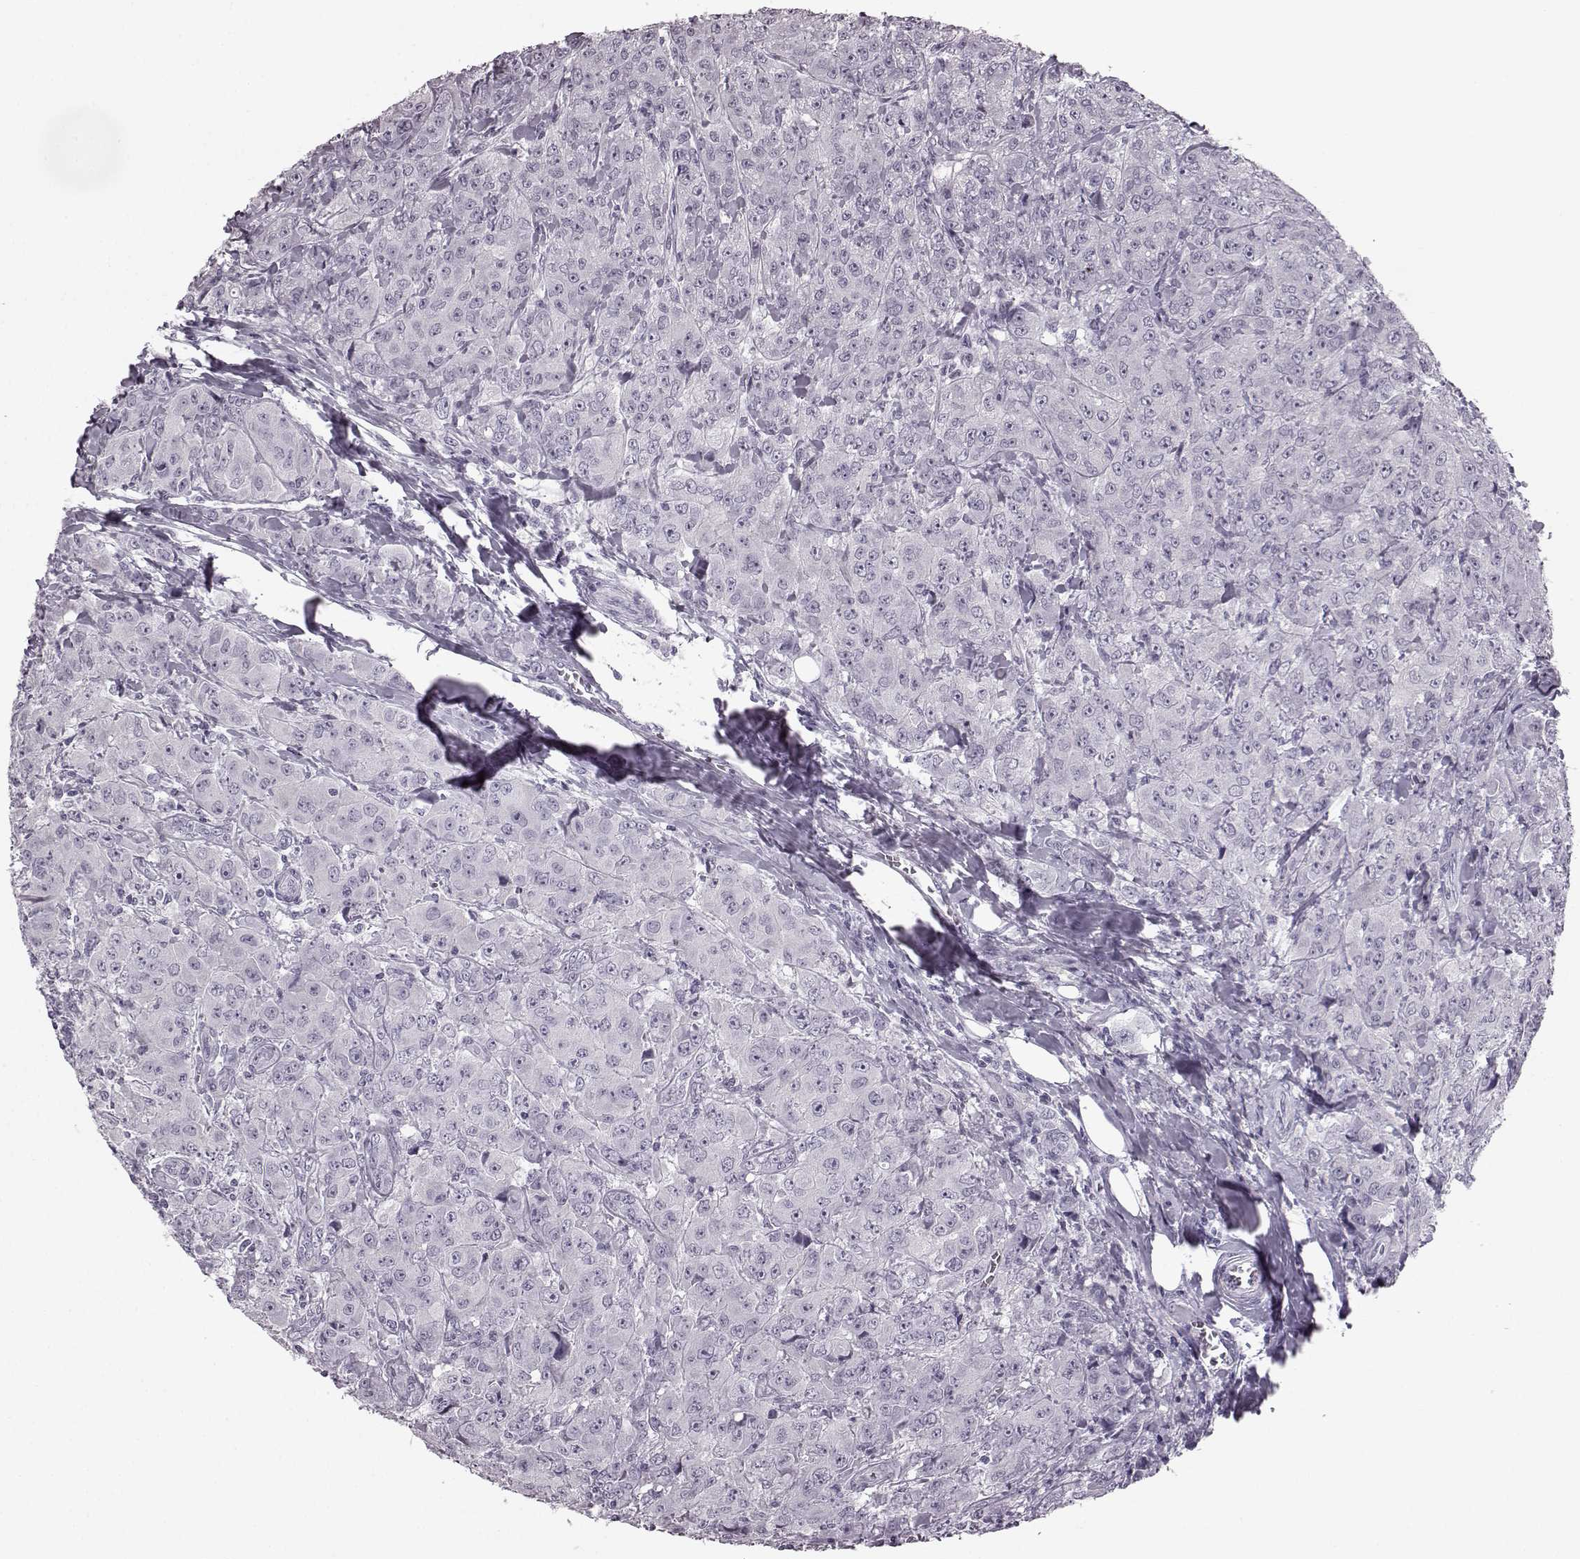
{"staining": {"intensity": "negative", "quantity": "none", "location": "none"}, "tissue": "breast cancer", "cell_type": "Tumor cells", "image_type": "cancer", "snomed": [{"axis": "morphology", "description": "Duct carcinoma"}, {"axis": "topography", "description": "Breast"}], "caption": "Immunohistochemistry of breast invasive ductal carcinoma displays no staining in tumor cells.", "gene": "SEMG2", "patient": {"sex": "female", "age": 43}}